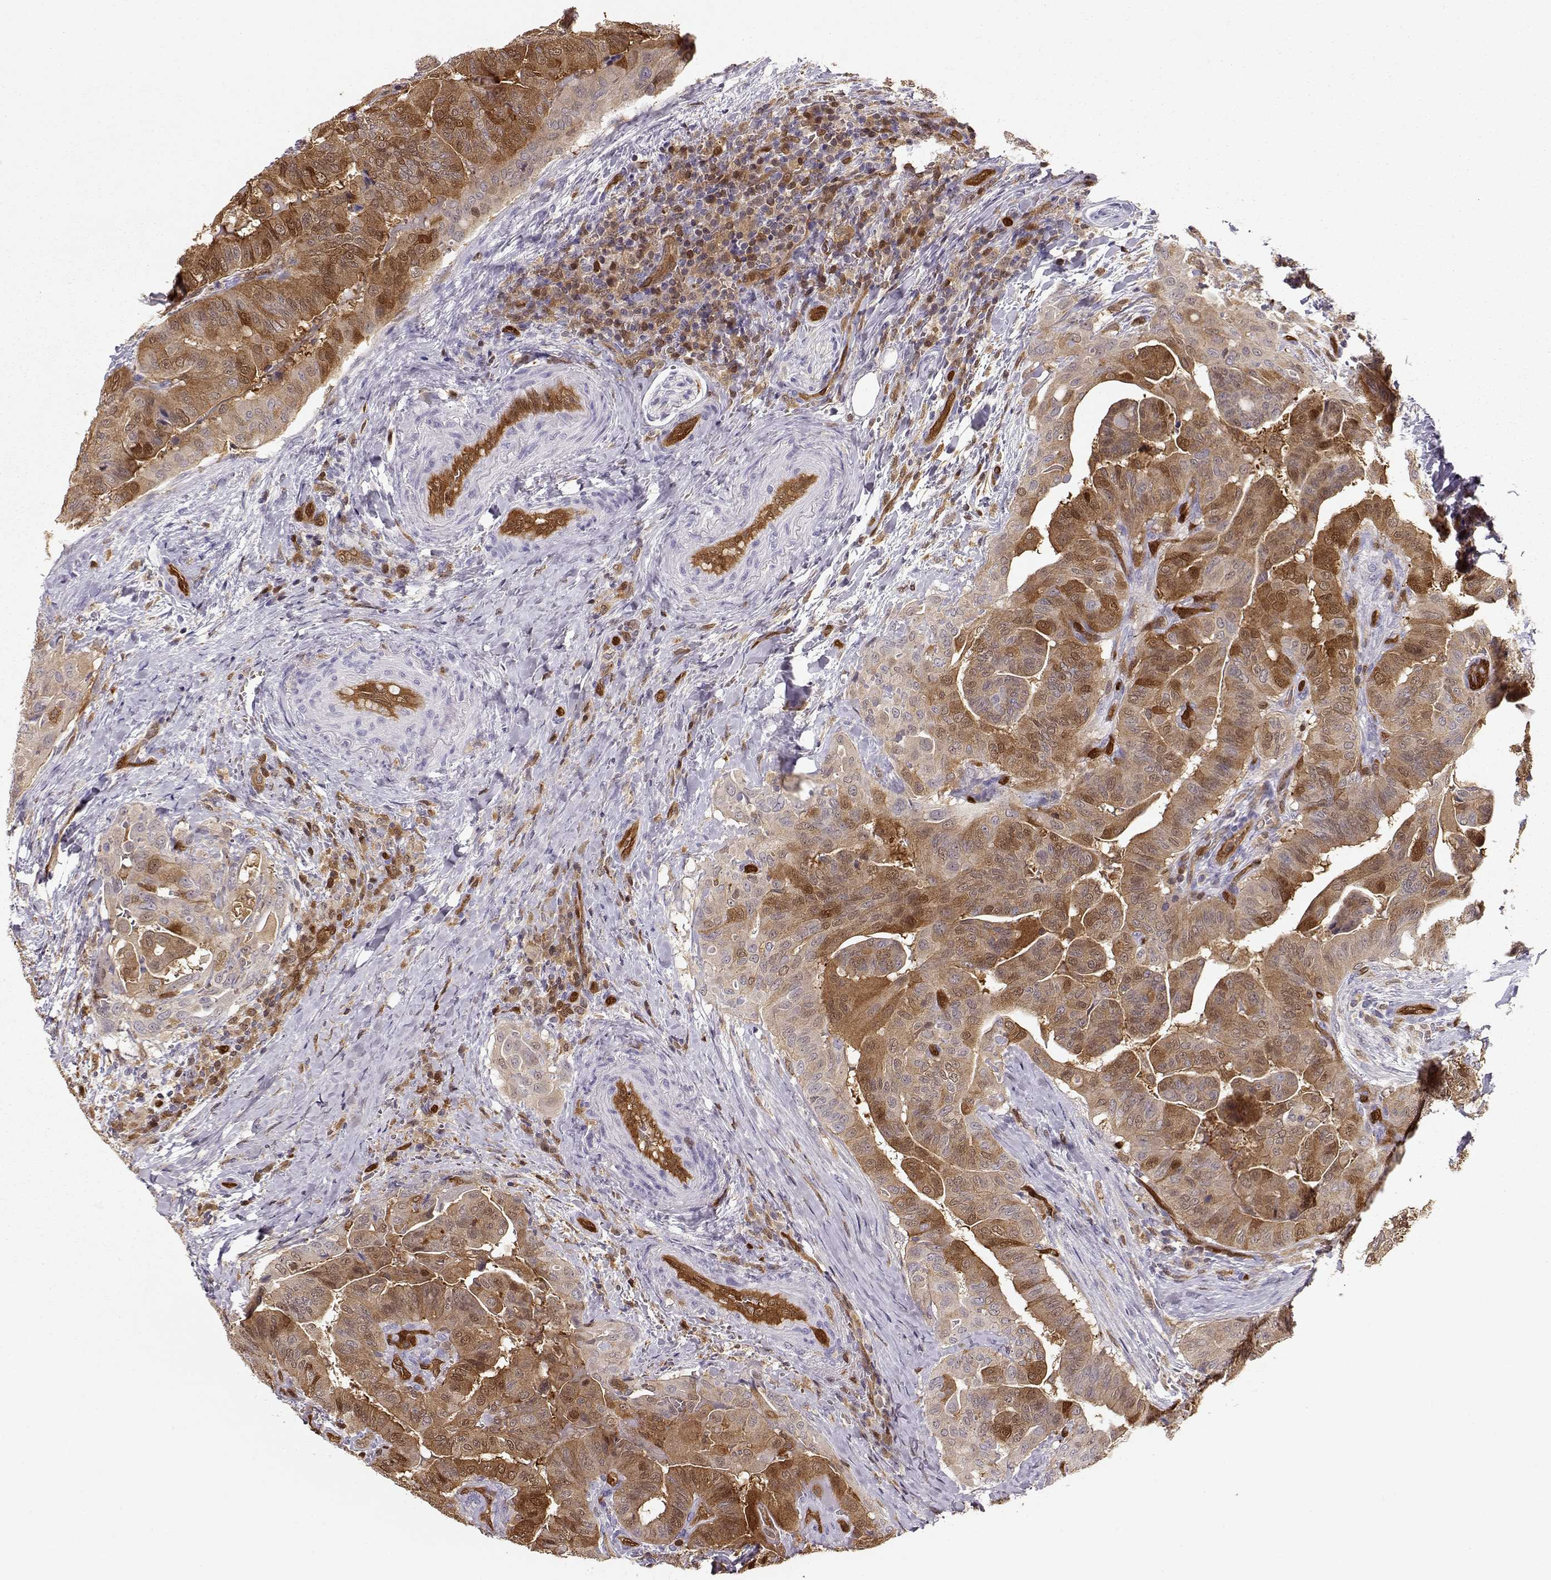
{"staining": {"intensity": "strong", "quantity": ">75%", "location": "cytoplasmic/membranous"}, "tissue": "thyroid cancer", "cell_type": "Tumor cells", "image_type": "cancer", "snomed": [{"axis": "morphology", "description": "Papillary adenocarcinoma, NOS"}, {"axis": "topography", "description": "Thyroid gland"}], "caption": "Thyroid cancer tissue displays strong cytoplasmic/membranous staining in approximately >75% of tumor cells", "gene": "PNP", "patient": {"sex": "female", "age": 68}}